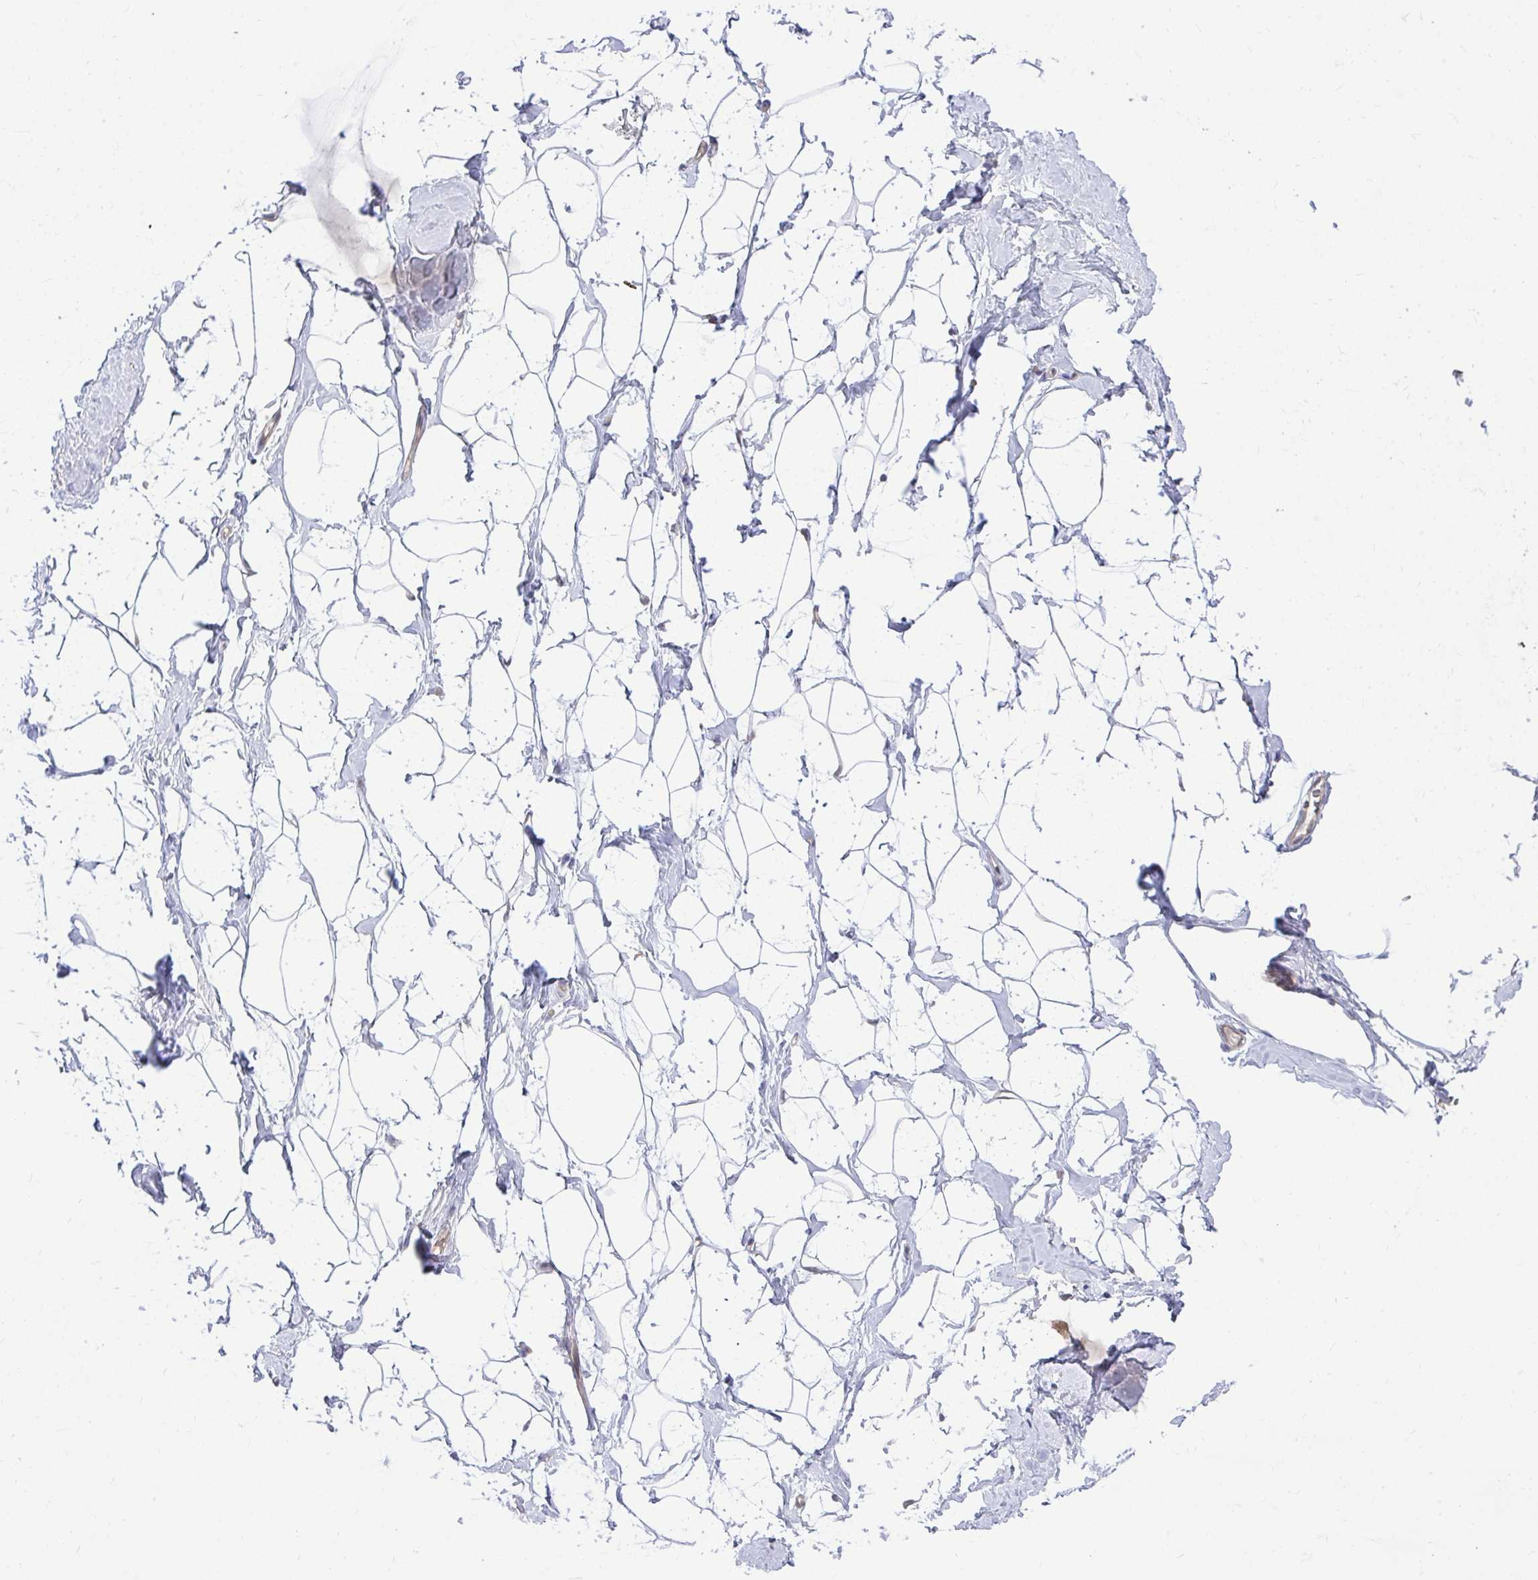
{"staining": {"intensity": "negative", "quantity": "none", "location": "none"}, "tissue": "breast", "cell_type": "Adipocytes", "image_type": "normal", "snomed": [{"axis": "morphology", "description": "Normal tissue, NOS"}, {"axis": "topography", "description": "Breast"}], "caption": "An immunohistochemistry (IHC) micrograph of benign breast is shown. There is no staining in adipocytes of breast.", "gene": "HDHD2", "patient": {"sex": "female", "age": 32}}